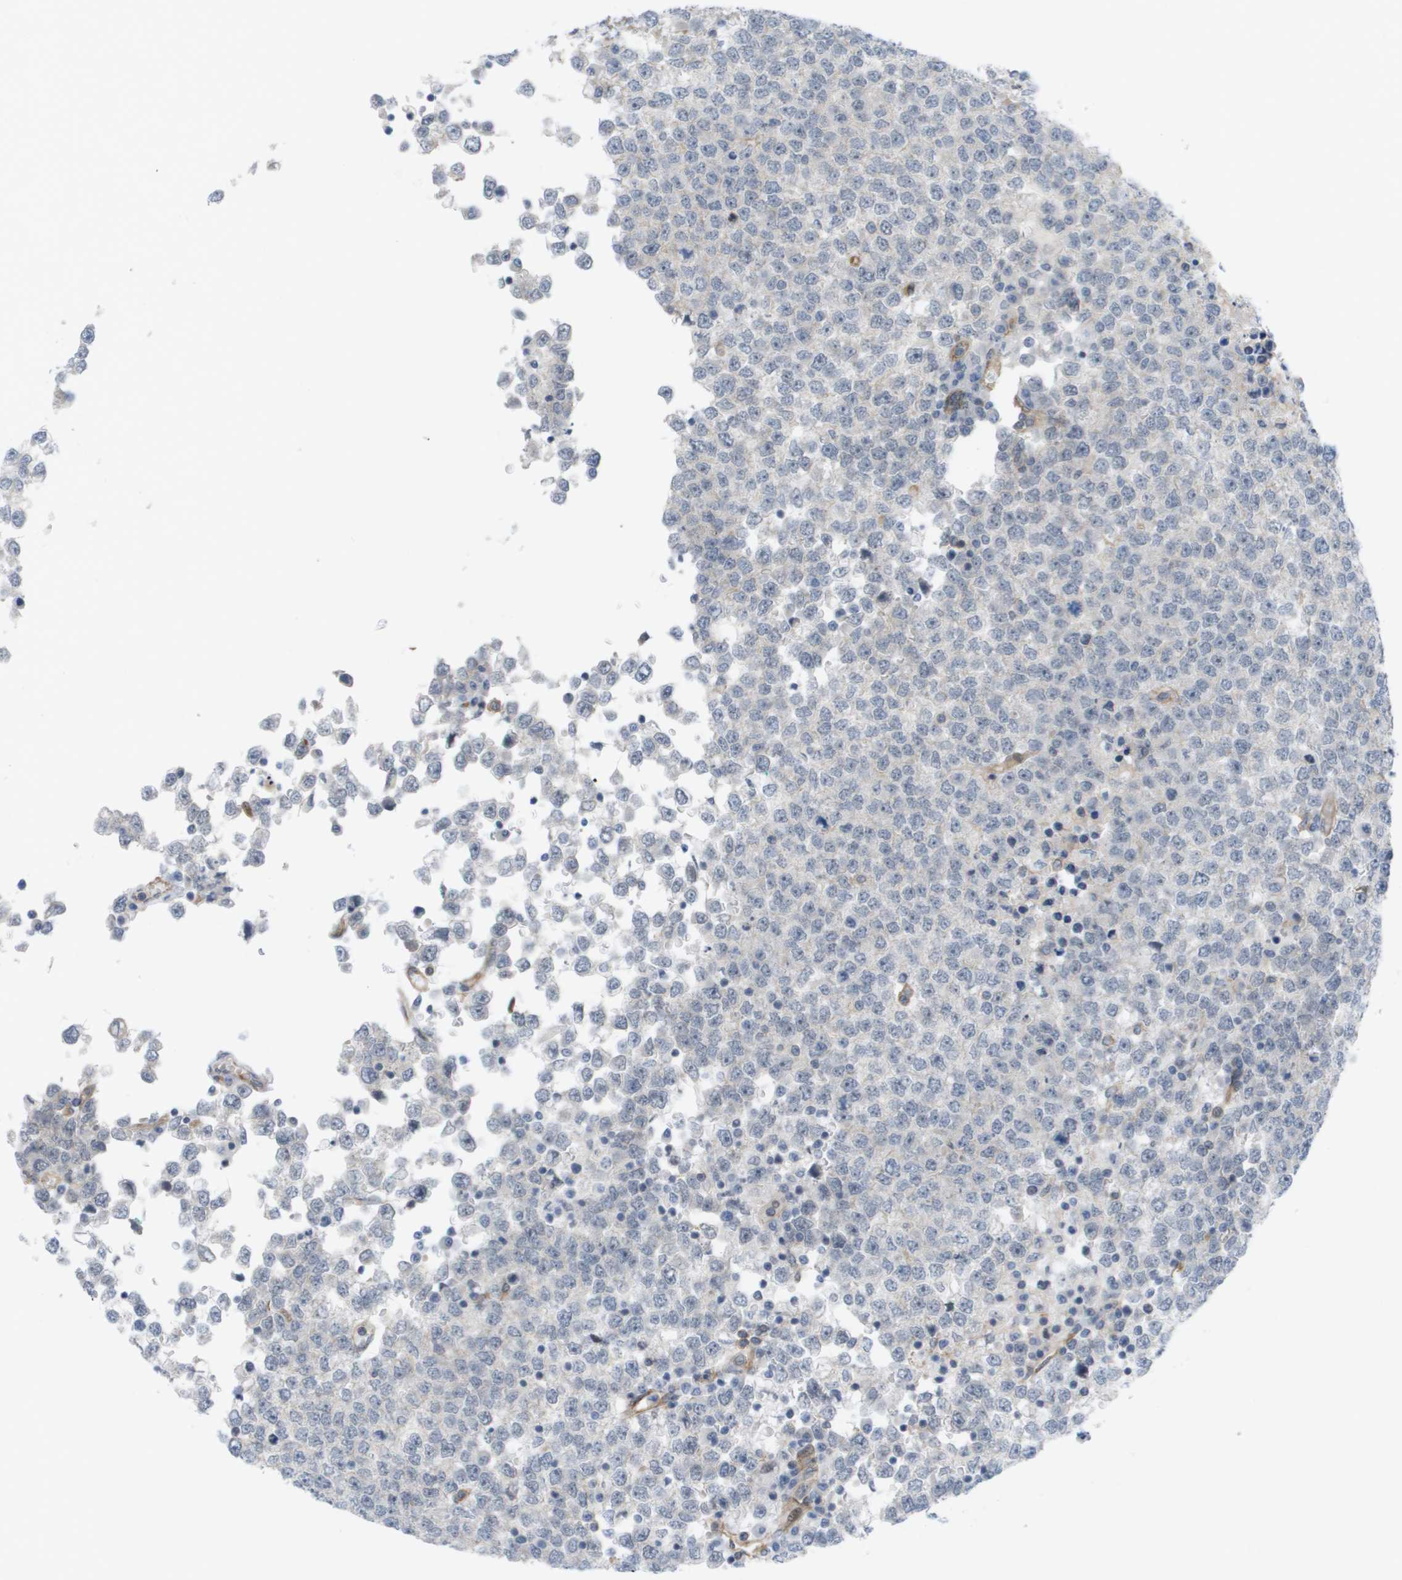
{"staining": {"intensity": "negative", "quantity": "none", "location": "none"}, "tissue": "testis cancer", "cell_type": "Tumor cells", "image_type": "cancer", "snomed": [{"axis": "morphology", "description": "Seminoma, NOS"}, {"axis": "topography", "description": "Testis"}], "caption": "Tumor cells show no significant expression in testis cancer (seminoma). (Immunohistochemistry, brightfield microscopy, high magnification).", "gene": "MTARC2", "patient": {"sex": "male", "age": 65}}